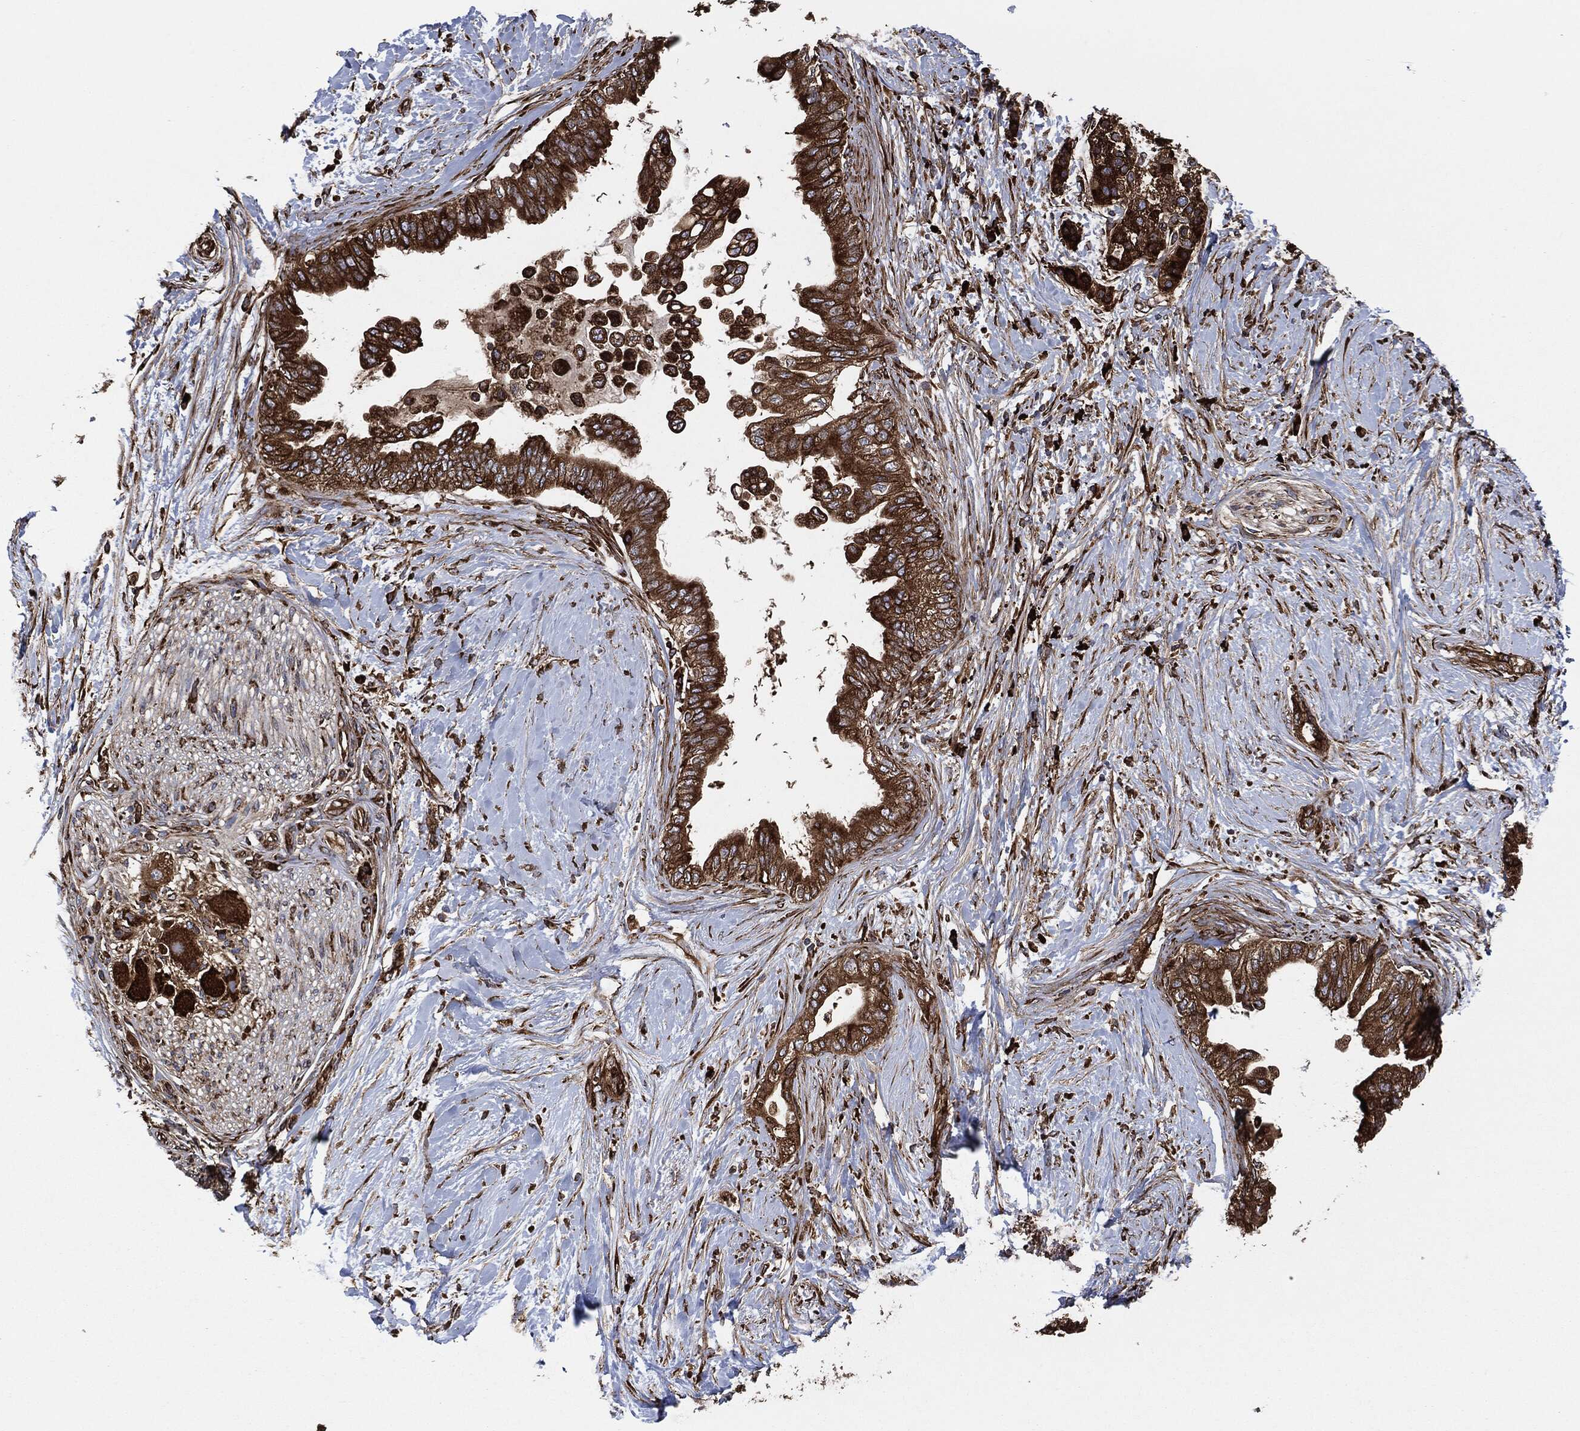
{"staining": {"intensity": "strong", "quantity": ">75%", "location": "cytoplasmic/membranous"}, "tissue": "pancreatic cancer", "cell_type": "Tumor cells", "image_type": "cancer", "snomed": [{"axis": "morphology", "description": "Normal tissue, NOS"}, {"axis": "morphology", "description": "Adenocarcinoma, NOS"}, {"axis": "topography", "description": "Pancreas"}, {"axis": "topography", "description": "Duodenum"}], "caption": "Pancreatic cancer was stained to show a protein in brown. There is high levels of strong cytoplasmic/membranous staining in about >75% of tumor cells.", "gene": "AMFR", "patient": {"sex": "female", "age": 60}}